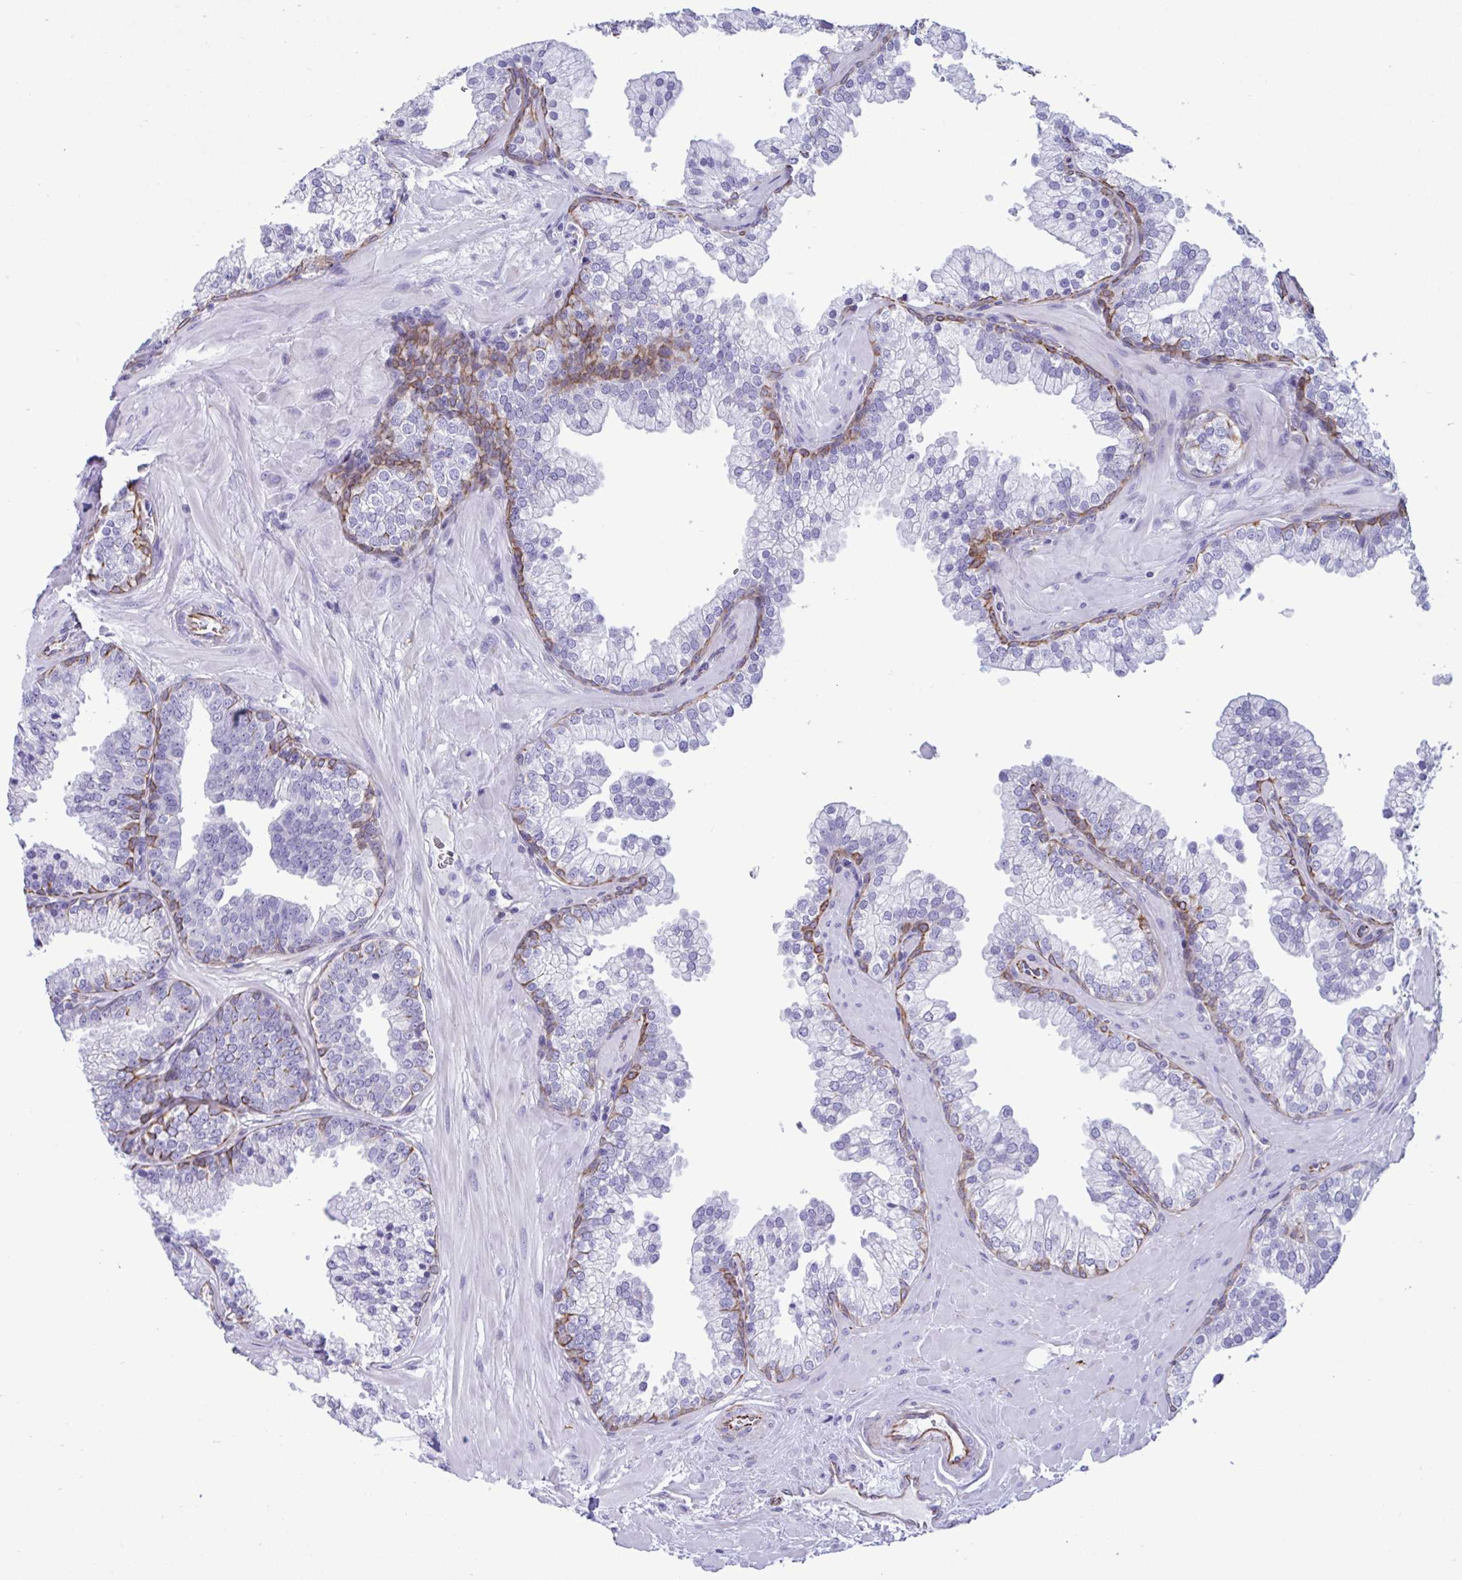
{"staining": {"intensity": "moderate", "quantity": "<25%", "location": "cytoplasmic/membranous"}, "tissue": "prostate", "cell_type": "Glandular cells", "image_type": "normal", "snomed": [{"axis": "morphology", "description": "Normal tissue, NOS"}, {"axis": "topography", "description": "Prostate"}, {"axis": "topography", "description": "Peripheral nerve tissue"}], "caption": "Immunohistochemistry (DAB) staining of benign human prostate shows moderate cytoplasmic/membranous protein expression in approximately <25% of glandular cells. Immunohistochemistry stains the protein in brown and the nuclei are stained blue.", "gene": "SMAD5", "patient": {"sex": "male", "age": 61}}